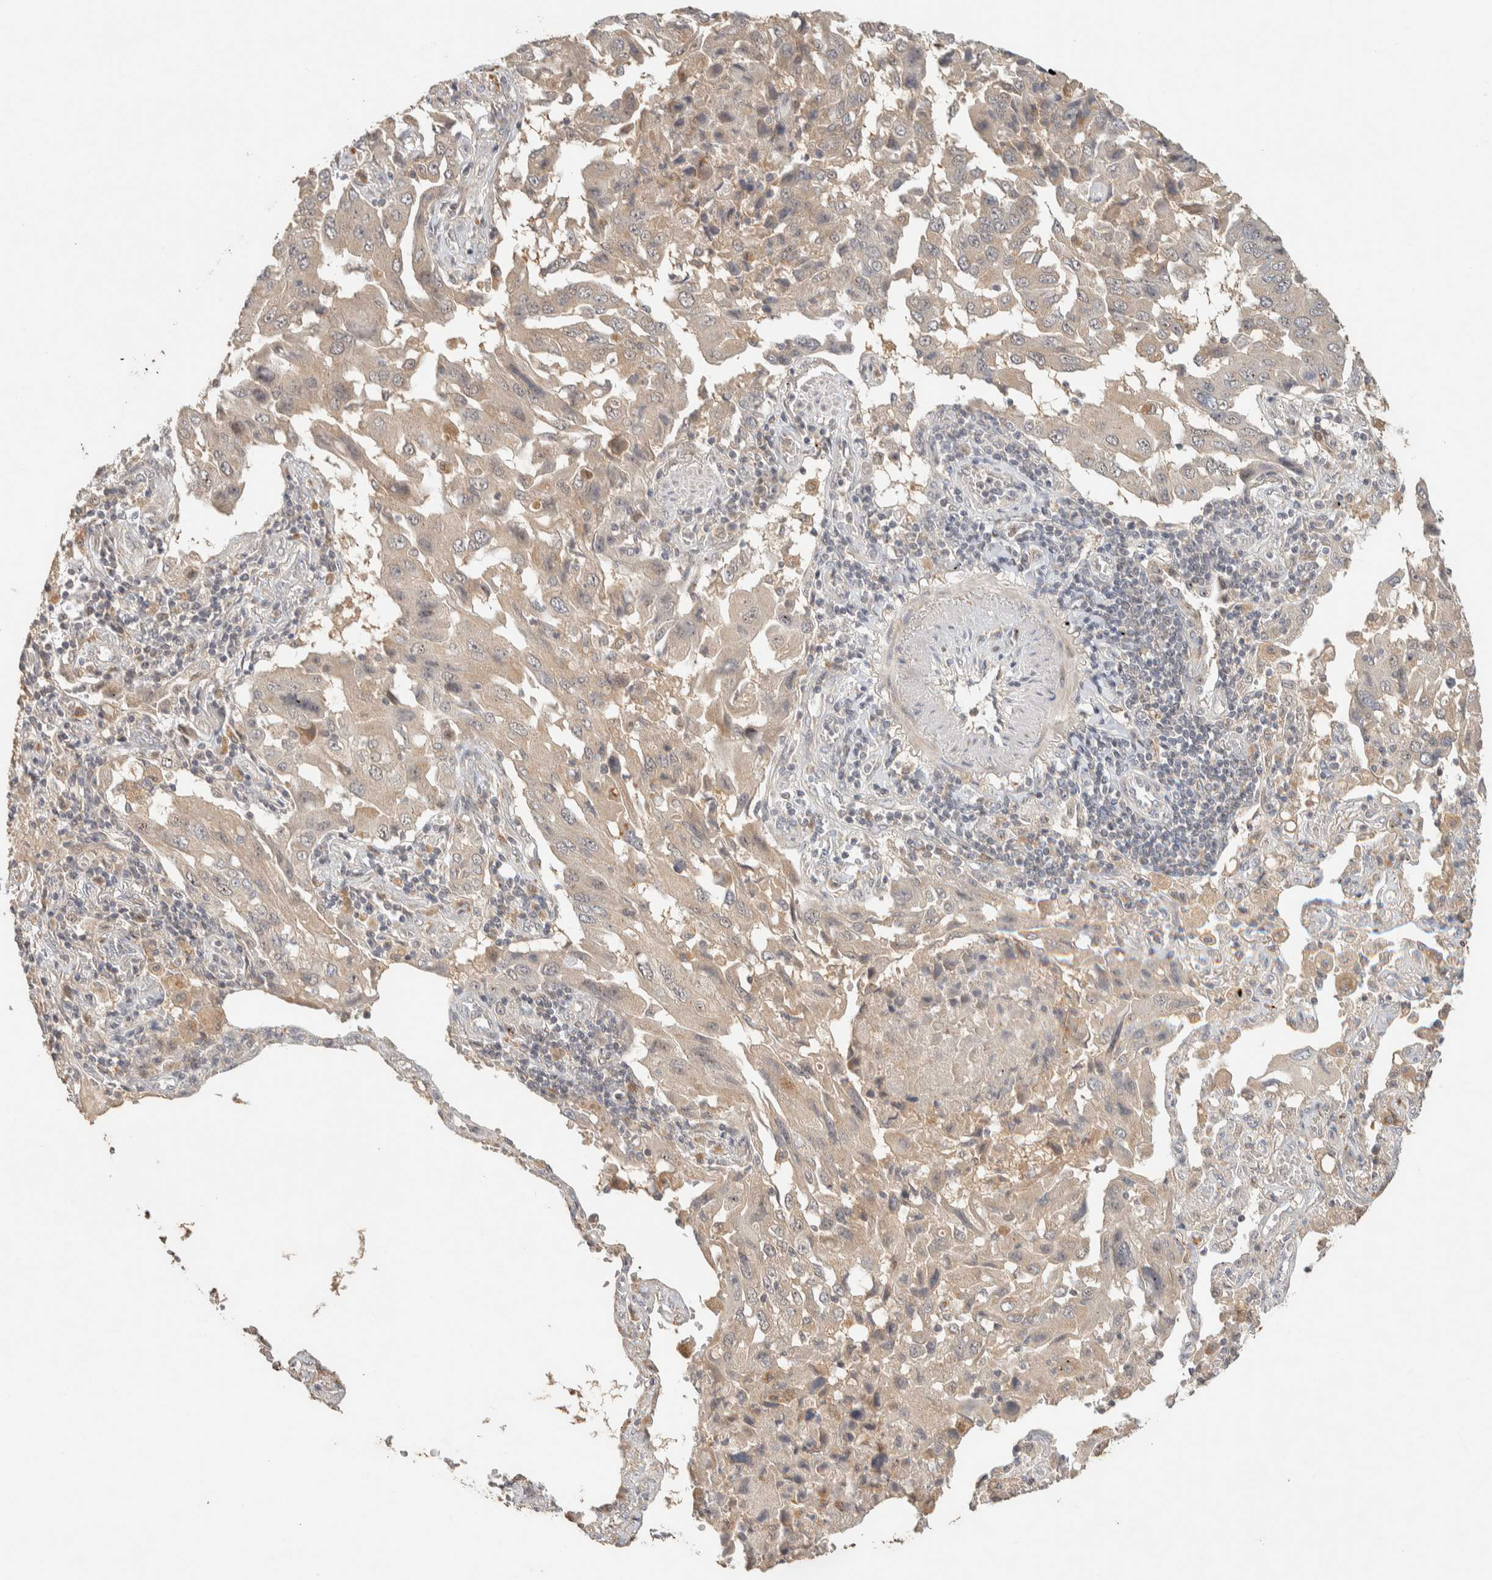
{"staining": {"intensity": "negative", "quantity": "none", "location": "none"}, "tissue": "lung cancer", "cell_type": "Tumor cells", "image_type": "cancer", "snomed": [{"axis": "morphology", "description": "Adenocarcinoma, NOS"}, {"axis": "topography", "description": "Lung"}], "caption": "IHC of human lung adenocarcinoma shows no staining in tumor cells.", "gene": "ITPA", "patient": {"sex": "female", "age": 65}}